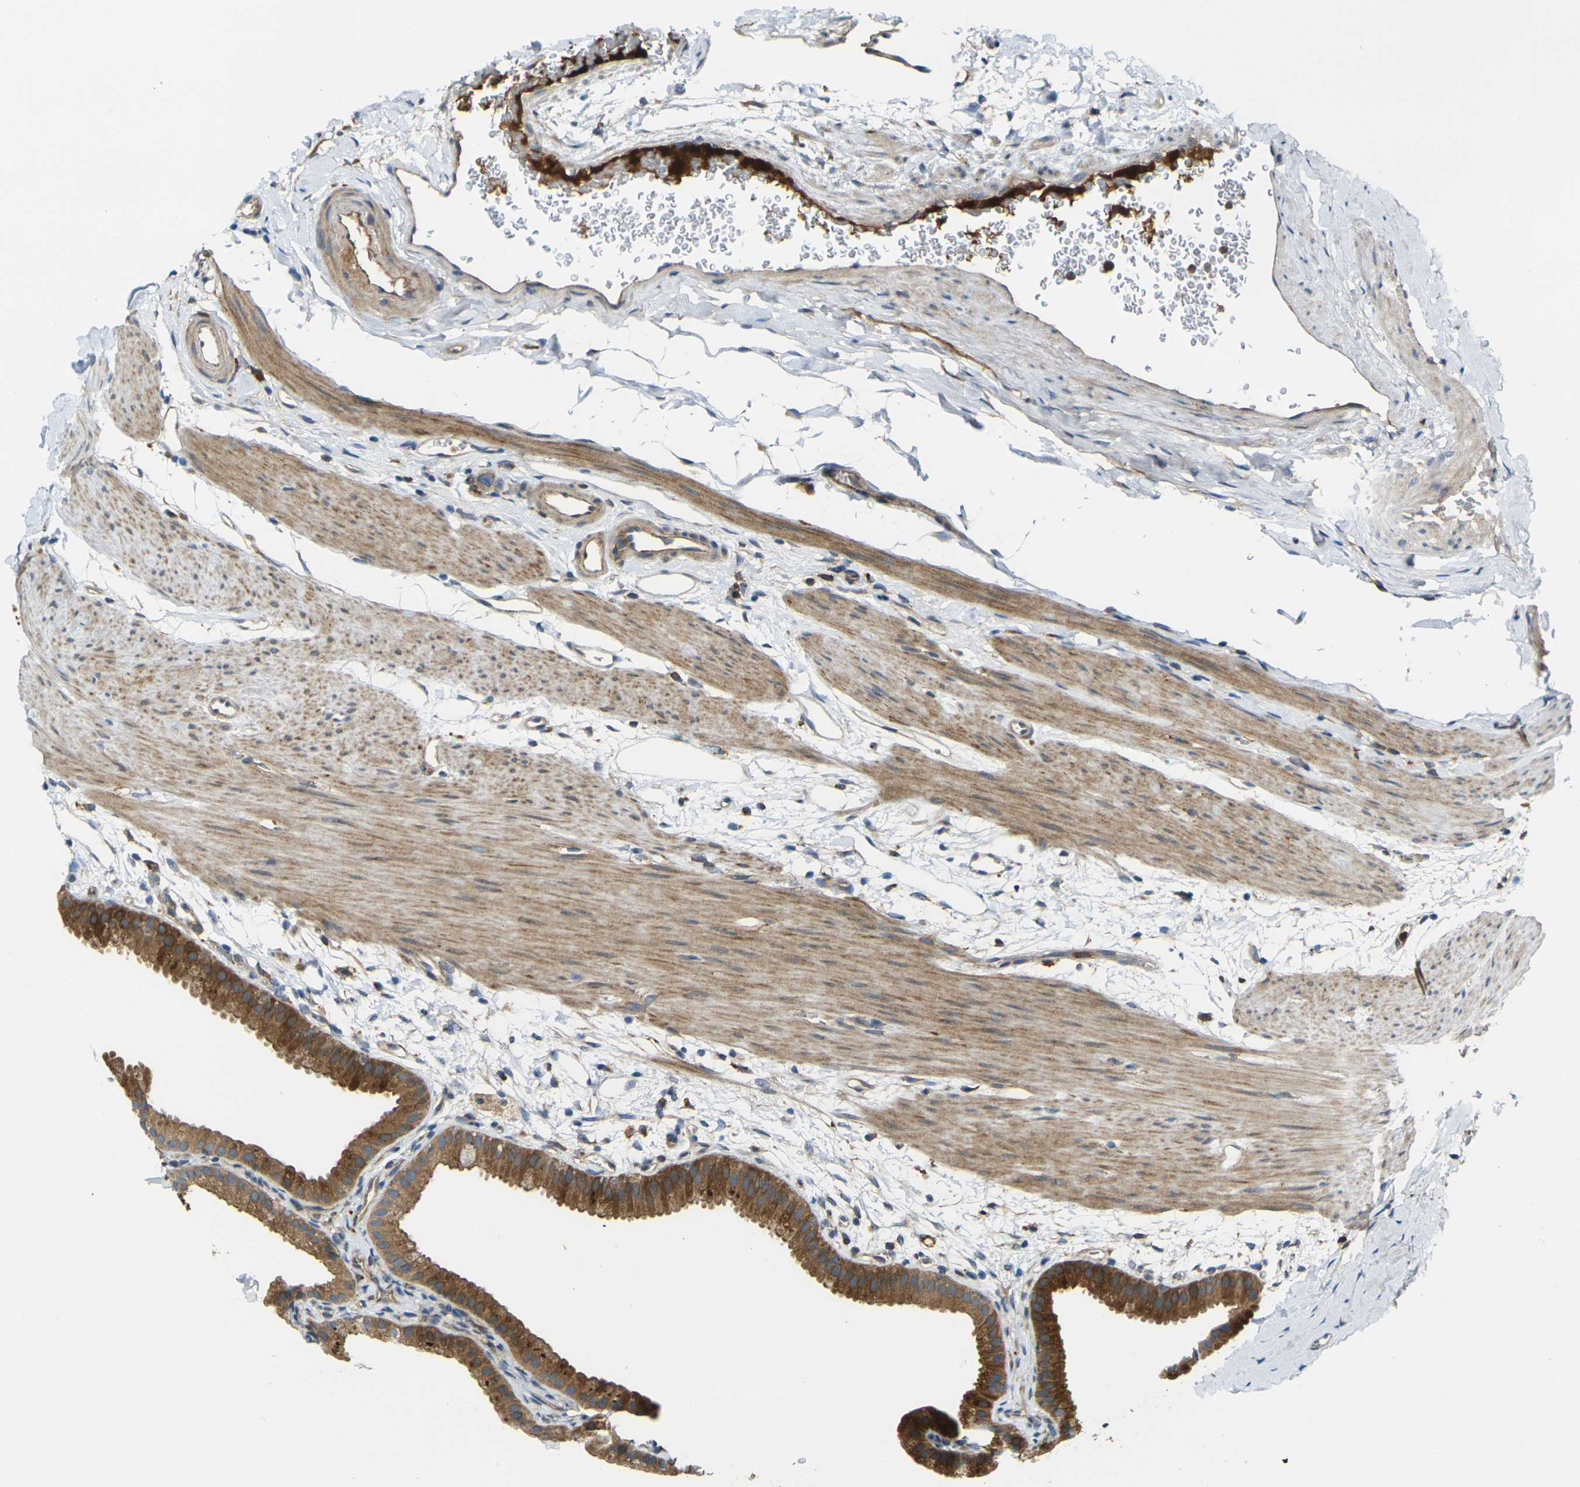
{"staining": {"intensity": "moderate", "quantity": ">75%", "location": "cytoplasmic/membranous"}, "tissue": "gallbladder", "cell_type": "Glandular cells", "image_type": "normal", "snomed": [{"axis": "morphology", "description": "Normal tissue, NOS"}, {"axis": "topography", "description": "Gallbladder"}], "caption": "Normal gallbladder exhibits moderate cytoplasmic/membranous expression in approximately >75% of glandular cells, visualized by immunohistochemistry. (Stains: DAB (3,3'-diaminobenzidine) in brown, nuclei in blue, Microscopy: brightfield microscopy at high magnification).", "gene": "FZD1", "patient": {"sex": "female", "age": 64}}